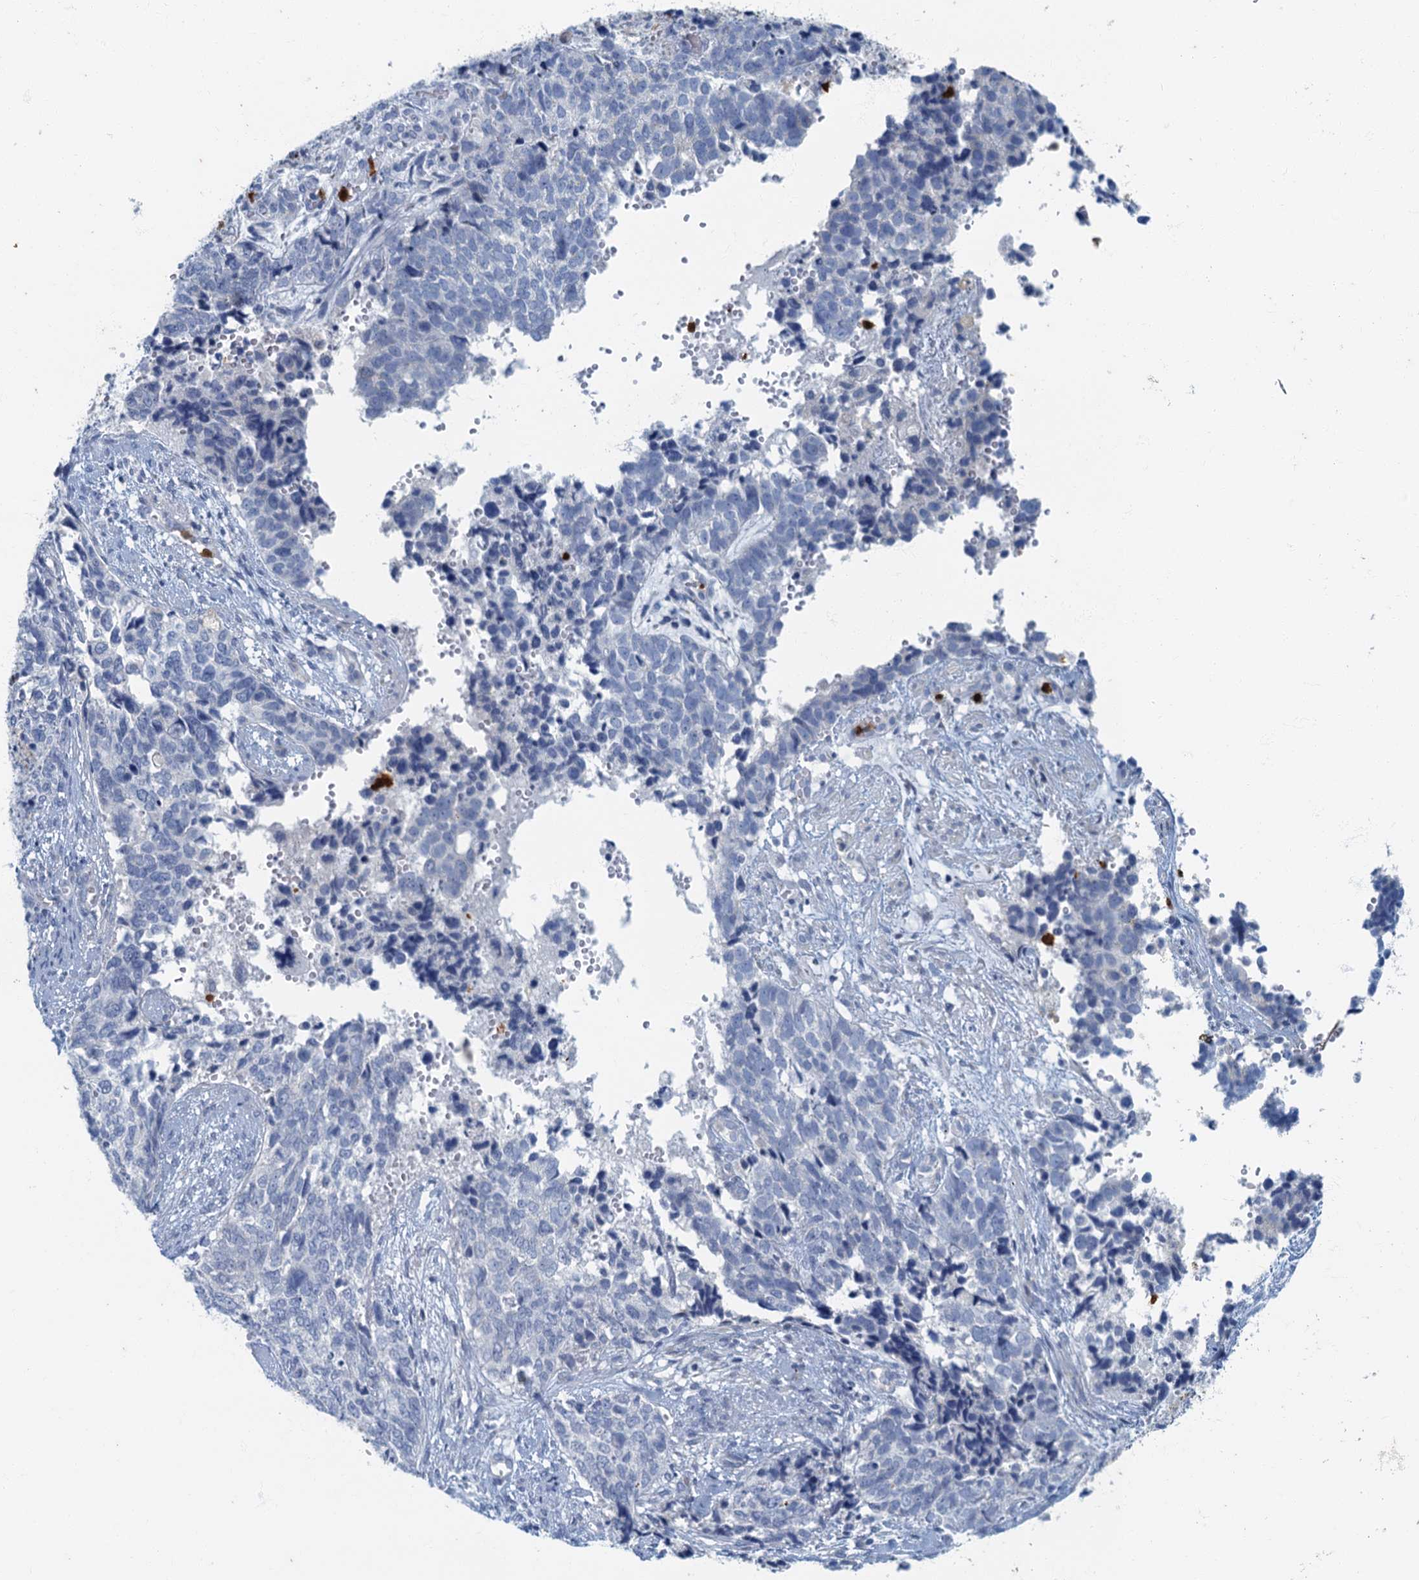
{"staining": {"intensity": "negative", "quantity": "none", "location": "none"}, "tissue": "cervical cancer", "cell_type": "Tumor cells", "image_type": "cancer", "snomed": [{"axis": "morphology", "description": "Squamous cell carcinoma, NOS"}, {"axis": "topography", "description": "Cervix"}], "caption": "This is a image of IHC staining of cervical cancer, which shows no positivity in tumor cells. The staining was performed using DAB (3,3'-diaminobenzidine) to visualize the protein expression in brown, while the nuclei were stained in blue with hematoxylin (Magnification: 20x).", "gene": "ANKDD1A", "patient": {"sex": "female", "age": 63}}